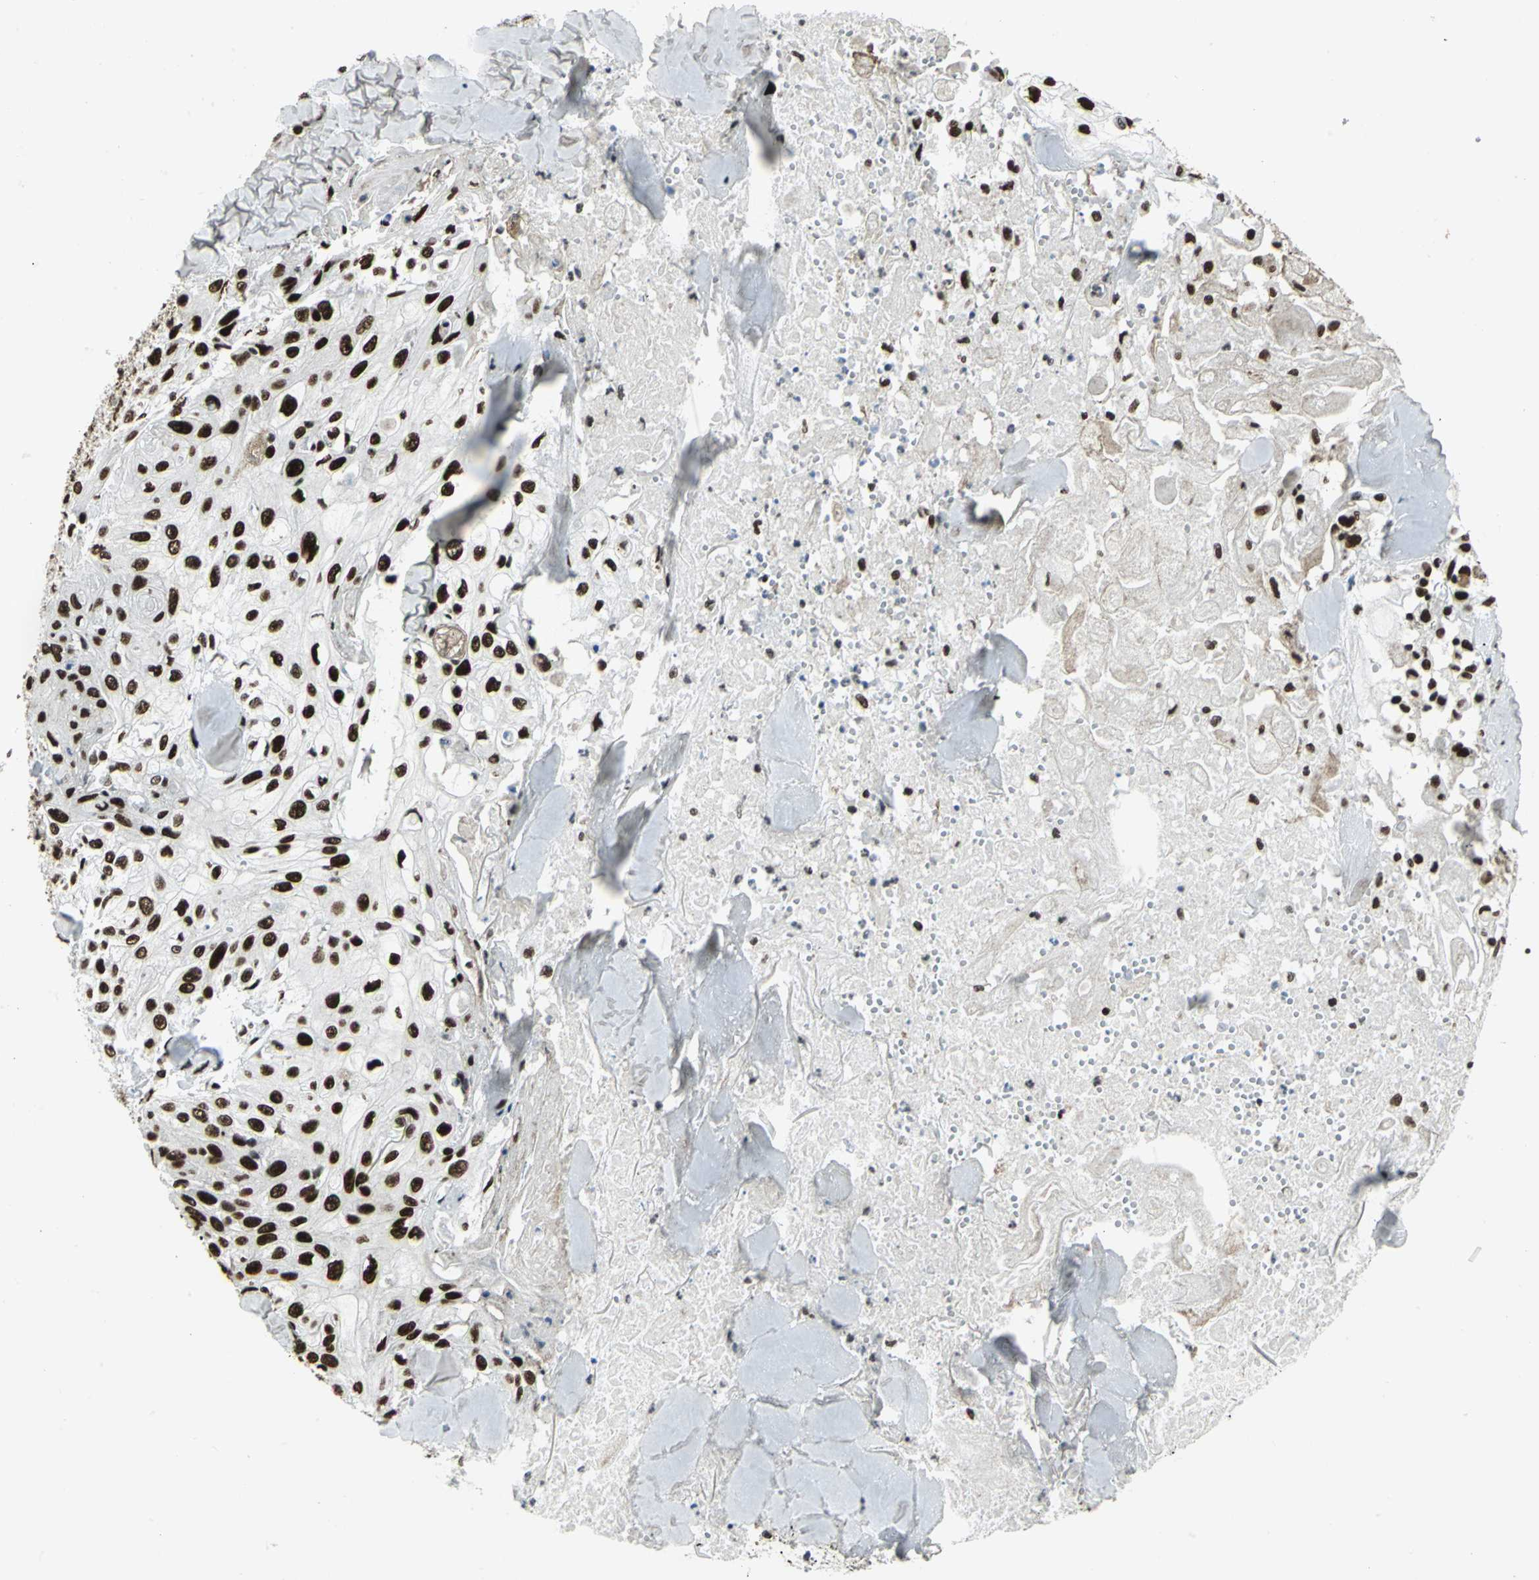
{"staining": {"intensity": "strong", "quantity": ">75%", "location": "nuclear"}, "tissue": "skin cancer", "cell_type": "Tumor cells", "image_type": "cancer", "snomed": [{"axis": "morphology", "description": "Squamous cell carcinoma, NOS"}, {"axis": "topography", "description": "Skin"}], "caption": "DAB immunohistochemical staining of skin cancer shows strong nuclear protein expression in about >75% of tumor cells.", "gene": "SMARCA4", "patient": {"sex": "male", "age": 86}}